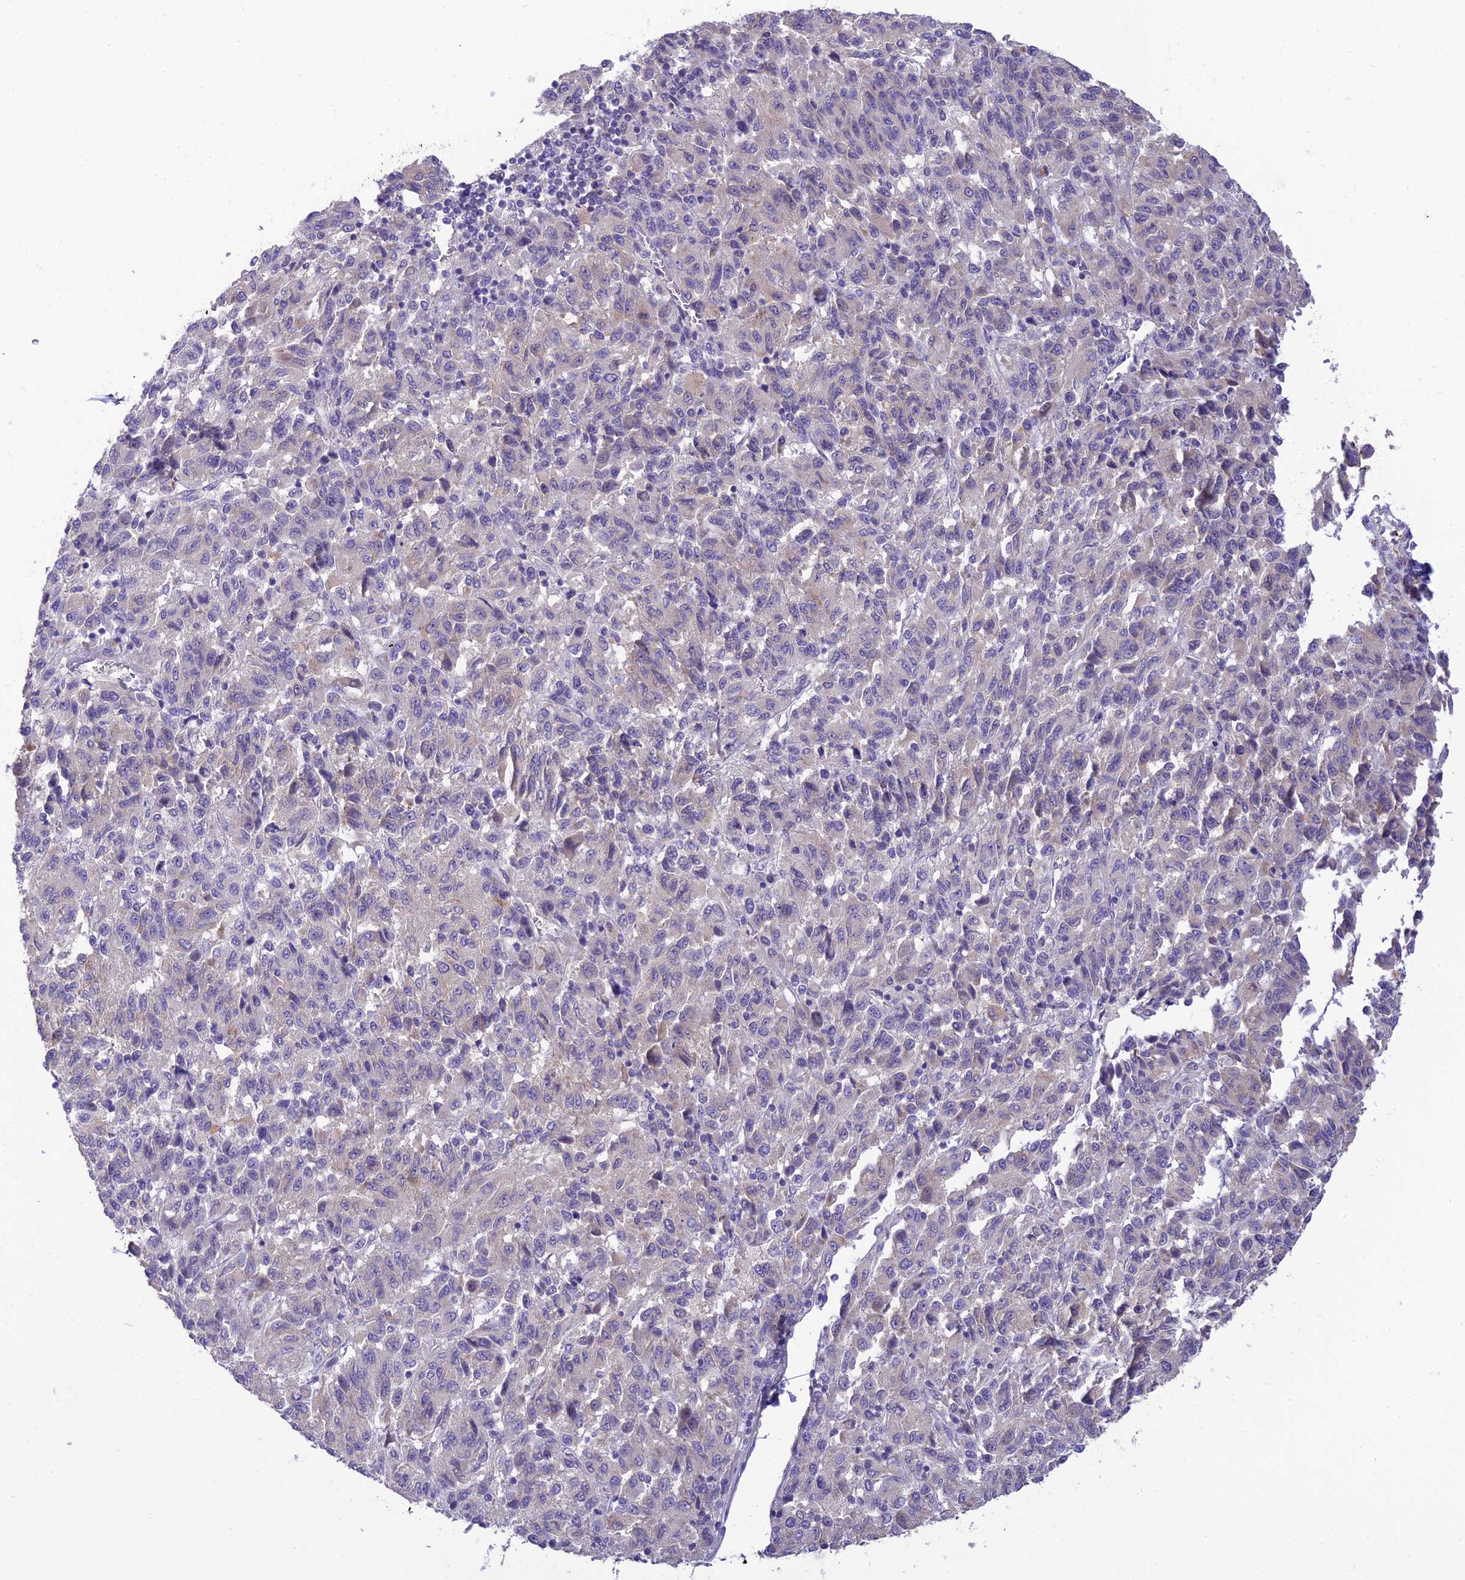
{"staining": {"intensity": "negative", "quantity": "none", "location": "none"}, "tissue": "melanoma", "cell_type": "Tumor cells", "image_type": "cancer", "snomed": [{"axis": "morphology", "description": "Malignant melanoma, Metastatic site"}, {"axis": "topography", "description": "Lung"}], "caption": "Histopathology image shows no significant protein positivity in tumor cells of malignant melanoma (metastatic site).", "gene": "ST8SIA5", "patient": {"sex": "male", "age": 64}}